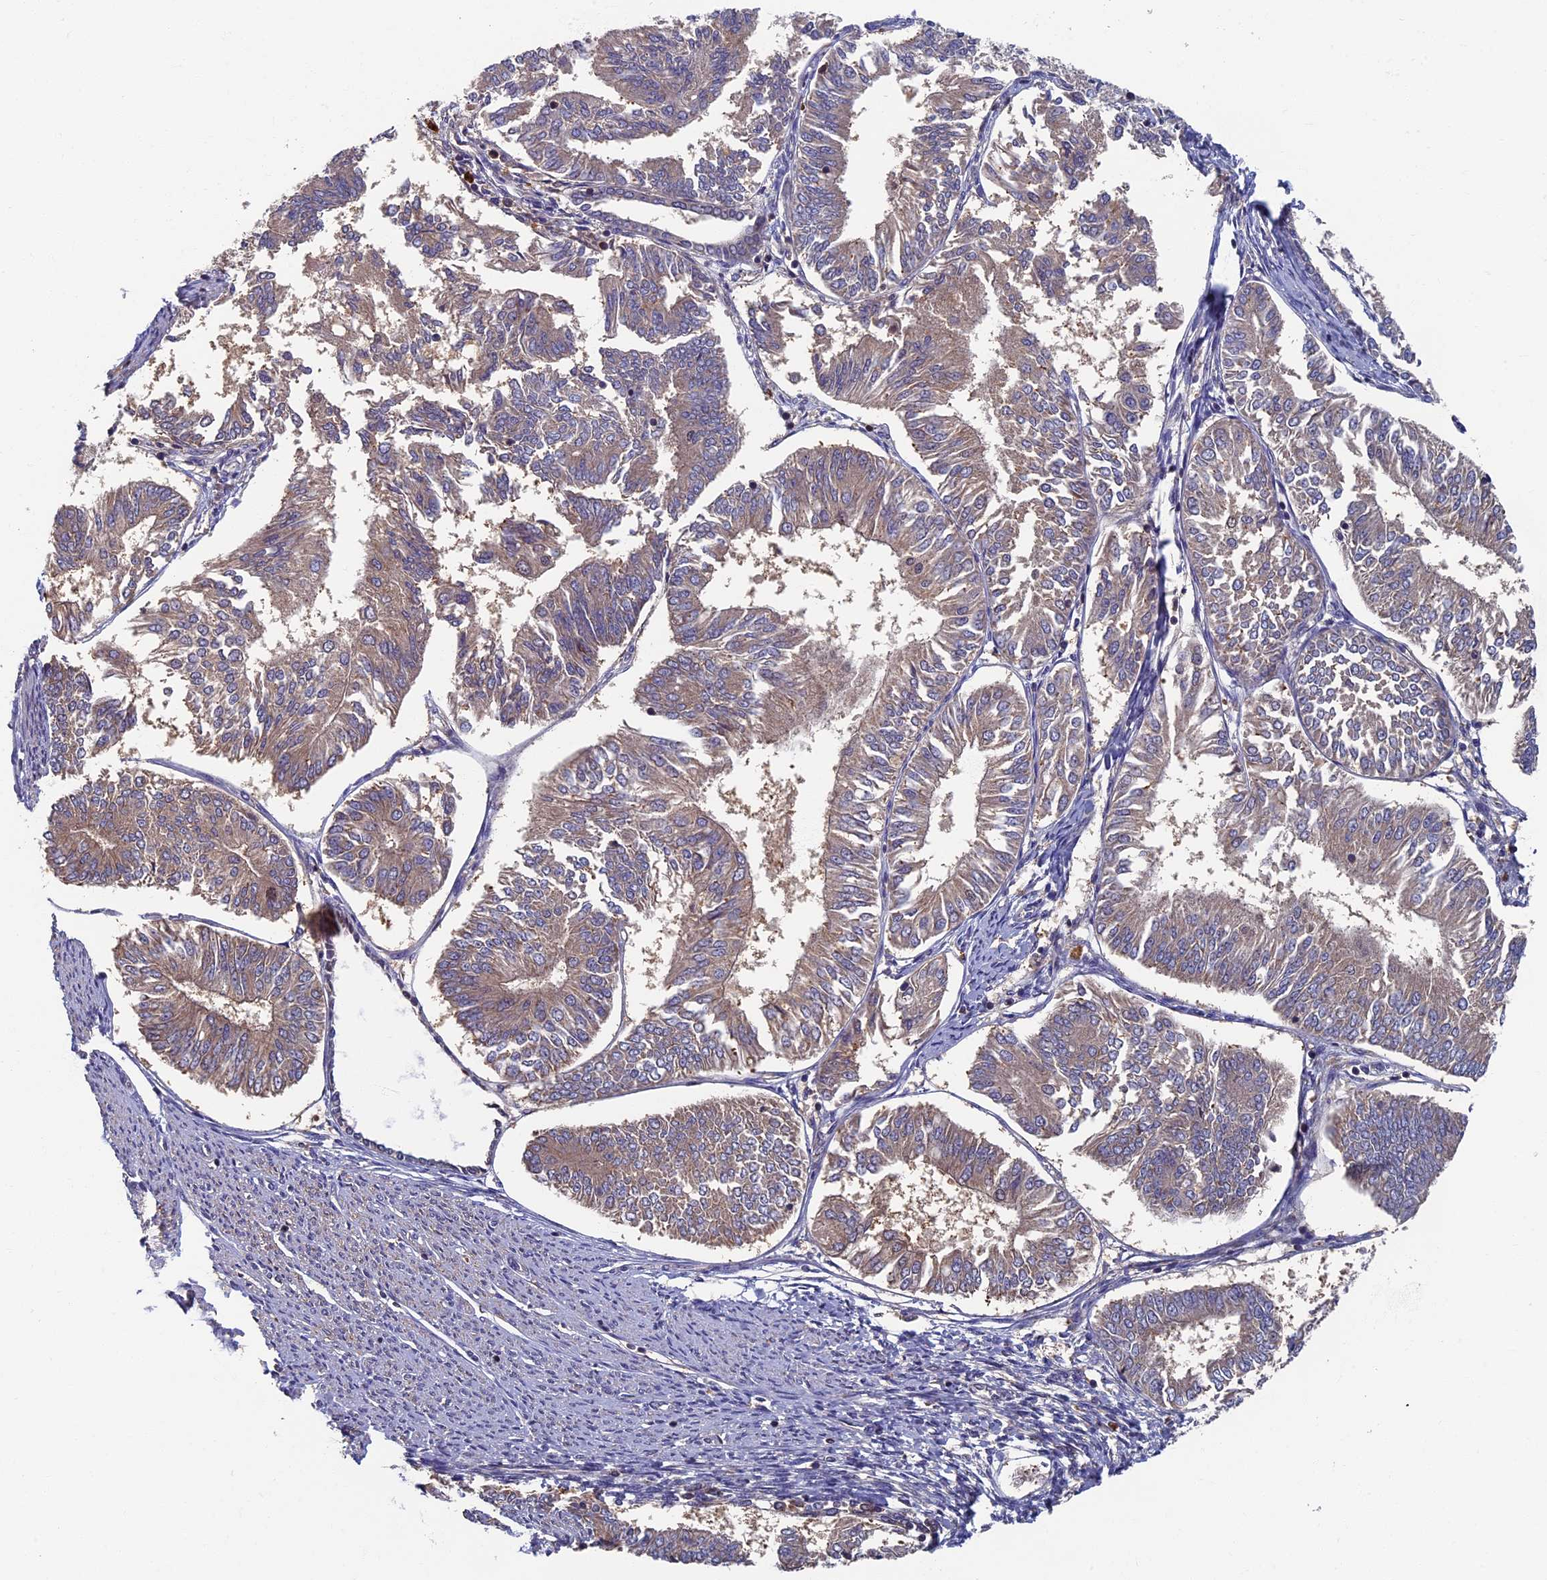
{"staining": {"intensity": "weak", "quantity": ">75%", "location": "cytoplasmic/membranous"}, "tissue": "endometrial cancer", "cell_type": "Tumor cells", "image_type": "cancer", "snomed": [{"axis": "morphology", "description": "Adenocarcinoma, NOS"}, {"axis": "topography", "description": "Endometrium"}], "caption": "Endometrial cancer stained with a brown dye exhibits weak cytoplasmic/membranous positive positivity in approximately >75% of tumor cells.", "gene": "TNK2", "patient": {"sex": "female", "age": 58}}